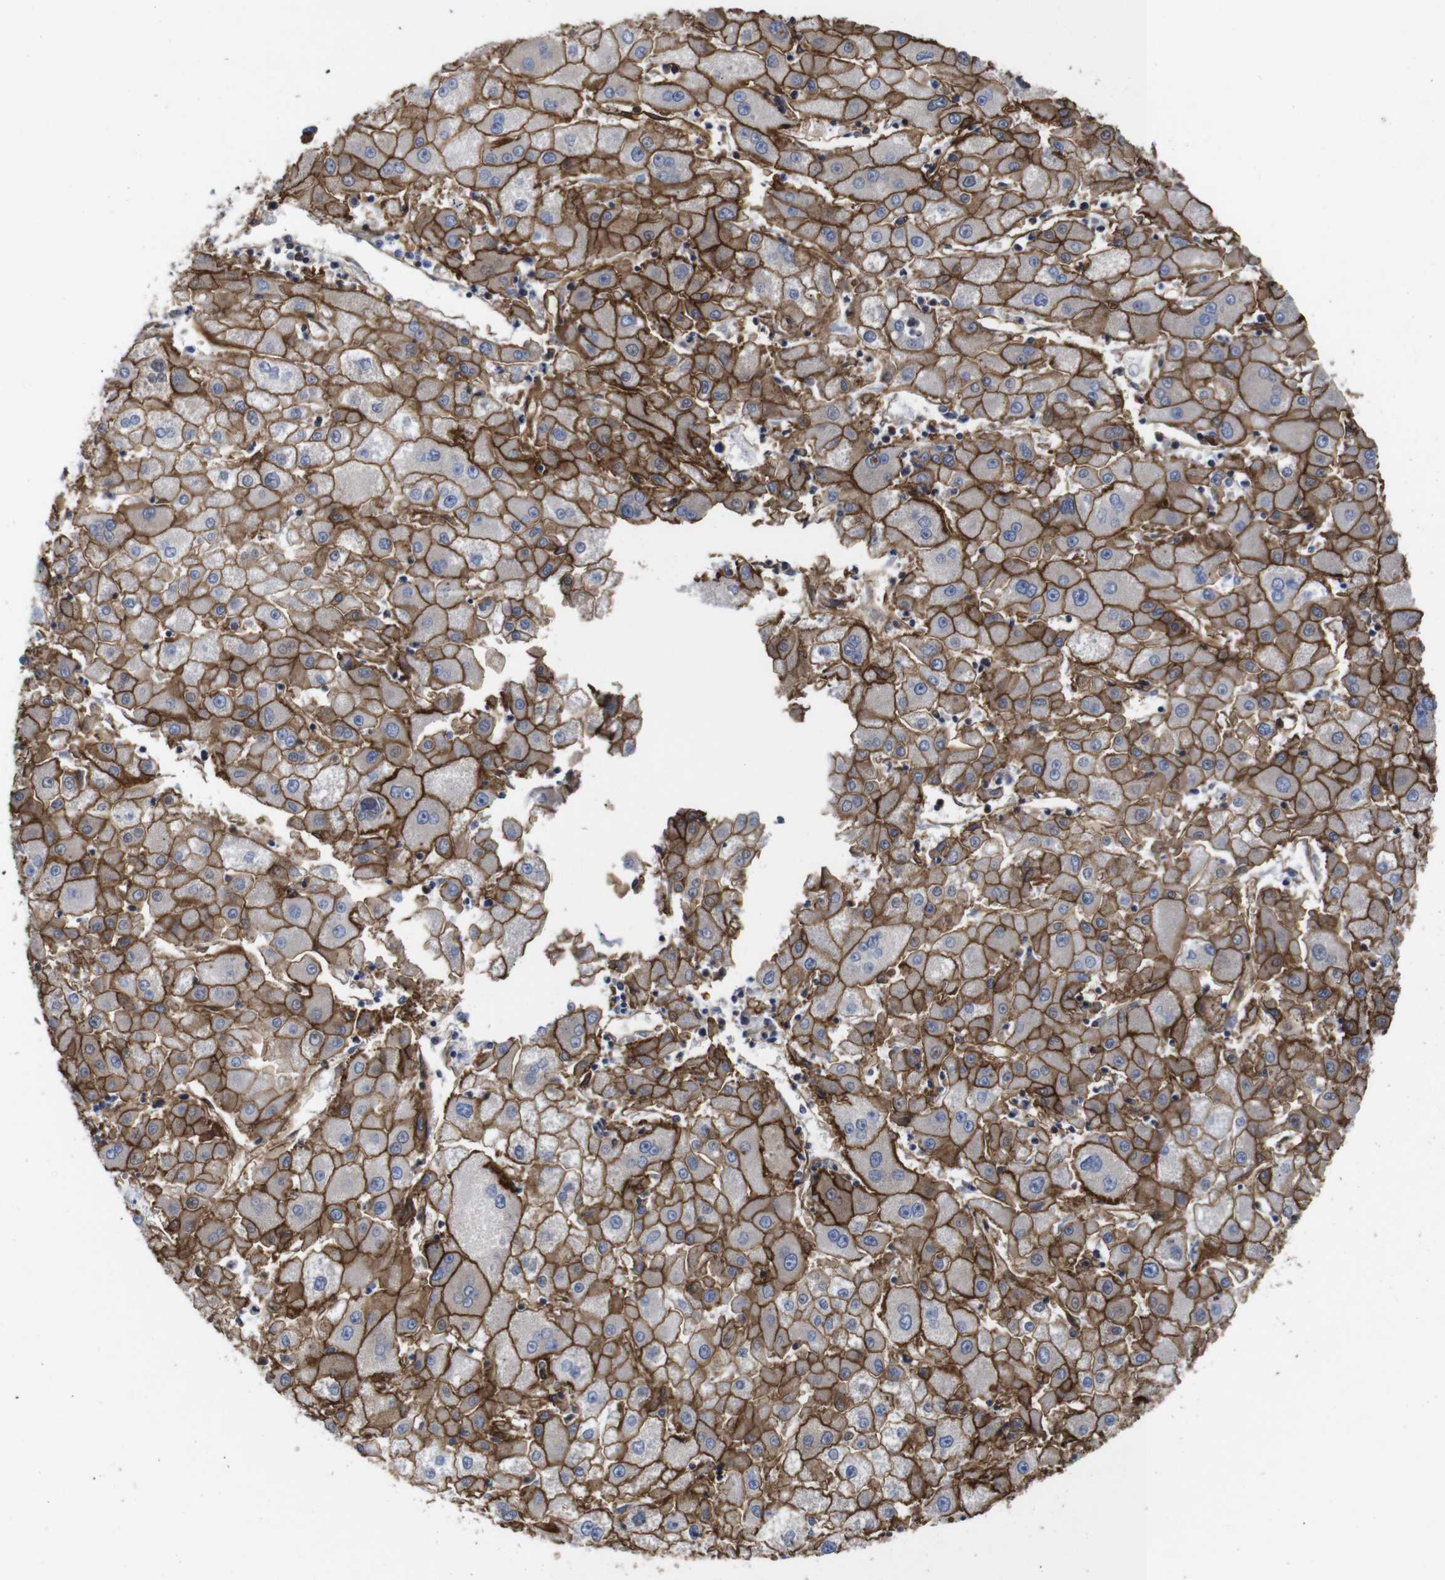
{"staining": {"intensity": "moderate", "quantity": ">75%", "location": "cytoplasmic/membranous"}, "tissue": "liver cancer", "cell_type": "Tumor cells", "image_type": "cancer", "snomed": [{"axis": "morphology", "description": "Carcinoma, Hepatocellular, NOS"}, {"axis": "topography", "description": "Liver"}], "caption": "The histopathology image displays immunohistochemical staining of liver cancer. There is moderate cytoplasmic/membranous staining is present in approximately >75% of tumor cells.", "gene": "SPTBN1", "patient": {"sex": "male", "age": 72}}